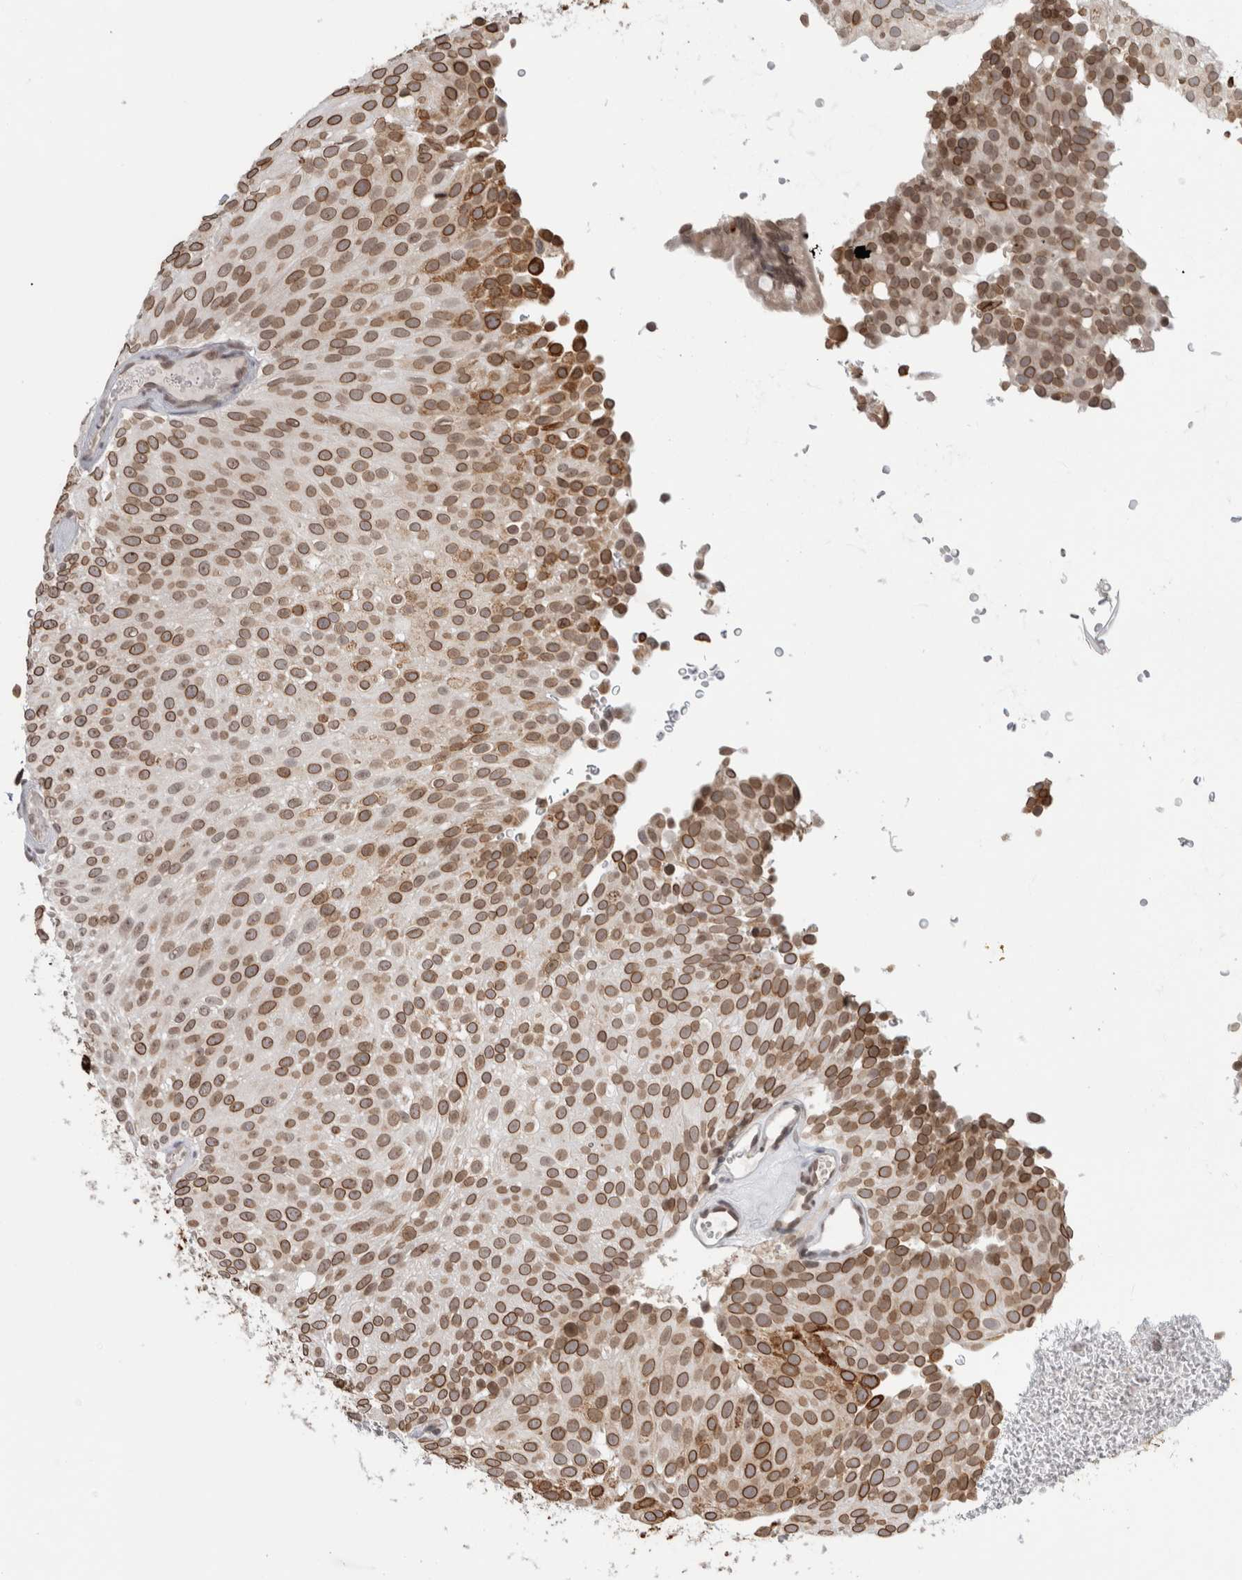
{"staining": {"intensity": "moderate", "quantity": ">75%", "location": "cytoplasmic/membranous,nuclear"}, "tissue": "urothelial cancer", "cell_type": "Tumor cells", "image_type": "cancer", "snomed": [{"axis": "morphology", "description": "Urothelial carcinoma, Low grade"}, {"axis": "topography", "description": "Urinary bladder"}], "caption": "Brown immunohistochemical staining in urothelial cancer exhibits moderate cytoplasmic/membranous and nuclear staining in about >75% of tumor cells.", "gene": "RBMX2", "patient": {"sex": "male", "age": 78}}